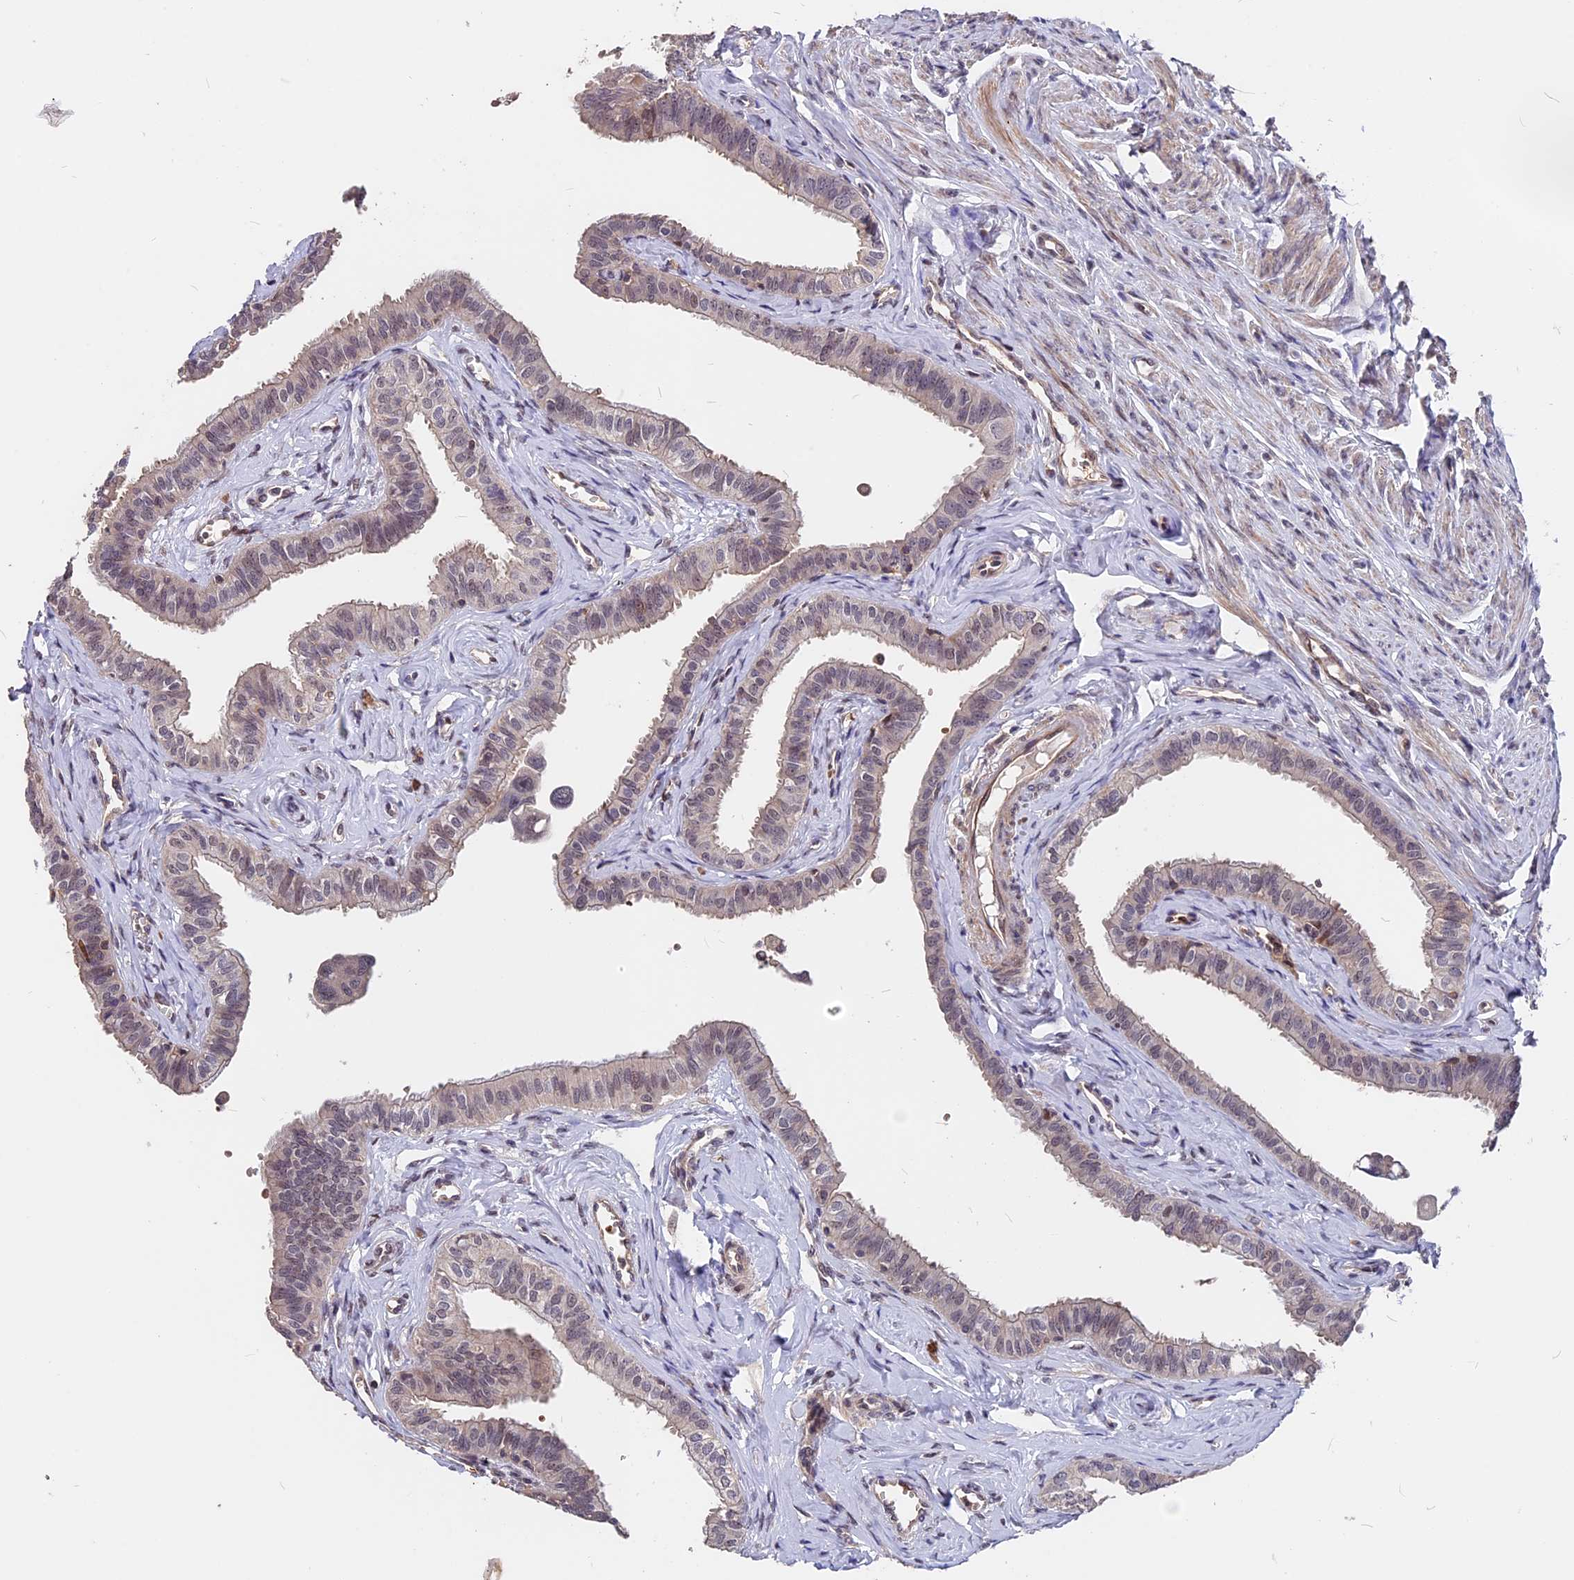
{"staining": {"intensity": "moderate", "quantity": "25%-75%", "location": "cytoplasmic/membranous,nuclear"}, "tissue": "fallopian tube", "cell_type": "Glandular cells", "image_type": "normal", "snomed": [{"axis": "morphology", "description": "Normal tissue, NOS"}, {"axis": "morphology", "description": "Carcinoma, NOS"}, {"axis": "topography", "description": "Fallopian tube"}, {"axis": "topography", "description": "Ovary"}], "caption": "Human fallopian tube stained for a protein (brown) displays moderate cytoplasmic/membranous,nuclear positive positivity in about 25%-75% of glandular cells.", "gene": "ZC3H10", "patient": {"sex": "female", "age": 59}}